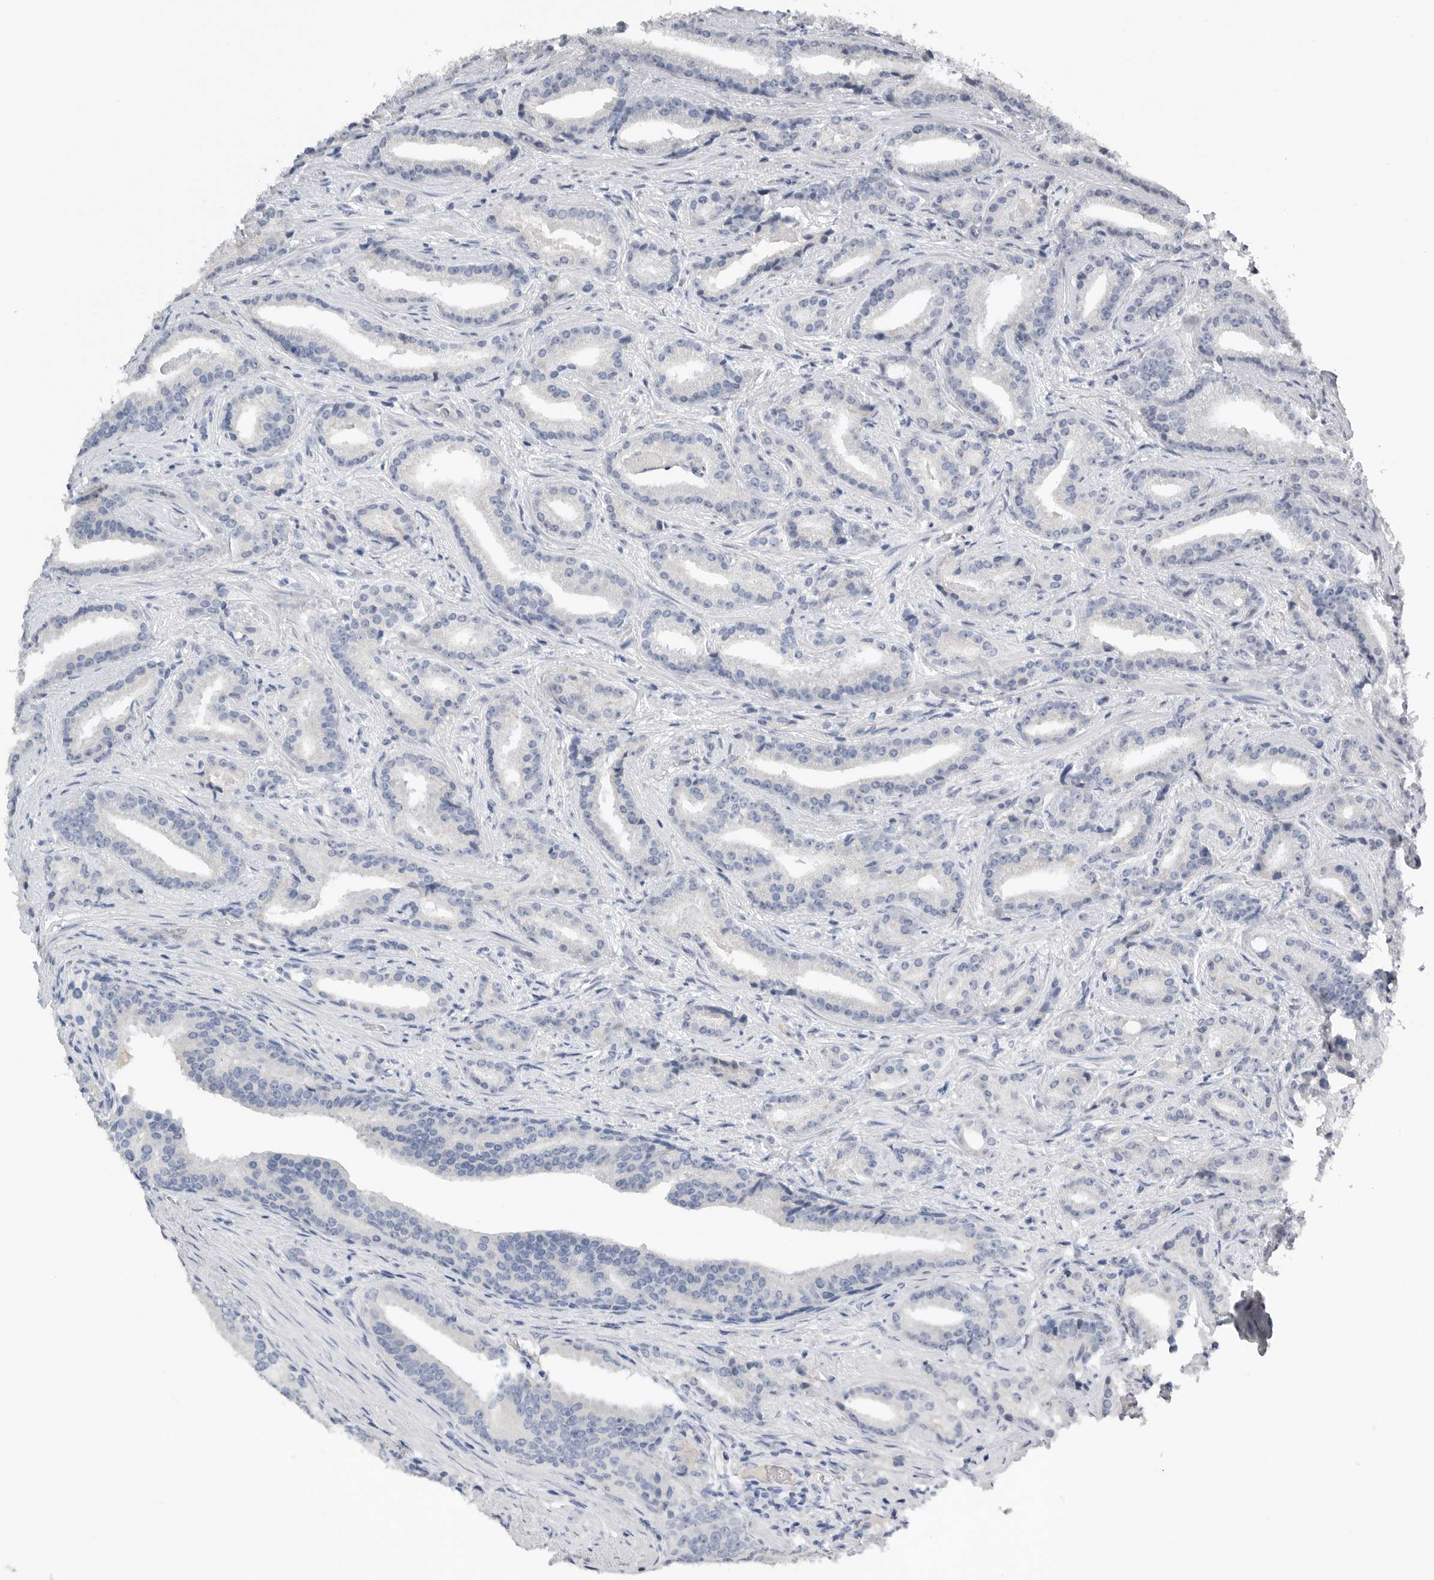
{"staining": {"intensity": "negative", "quantity": "none", "location": "none"}, "tissue": "prostate cancer", "cell_type": "Tumor cells", "image_type": "cancer", "snomed": [{"axis": "morphology", "description": "Adenocarcinoma, Low grade"}, {"axis": "topography", "description": "Prostate"}], "caption": "The micrograph displays no staining of tumor cells in prostate cancer.", "gene": "FABP6", "patient": {"sex": "male", "age": 67}}